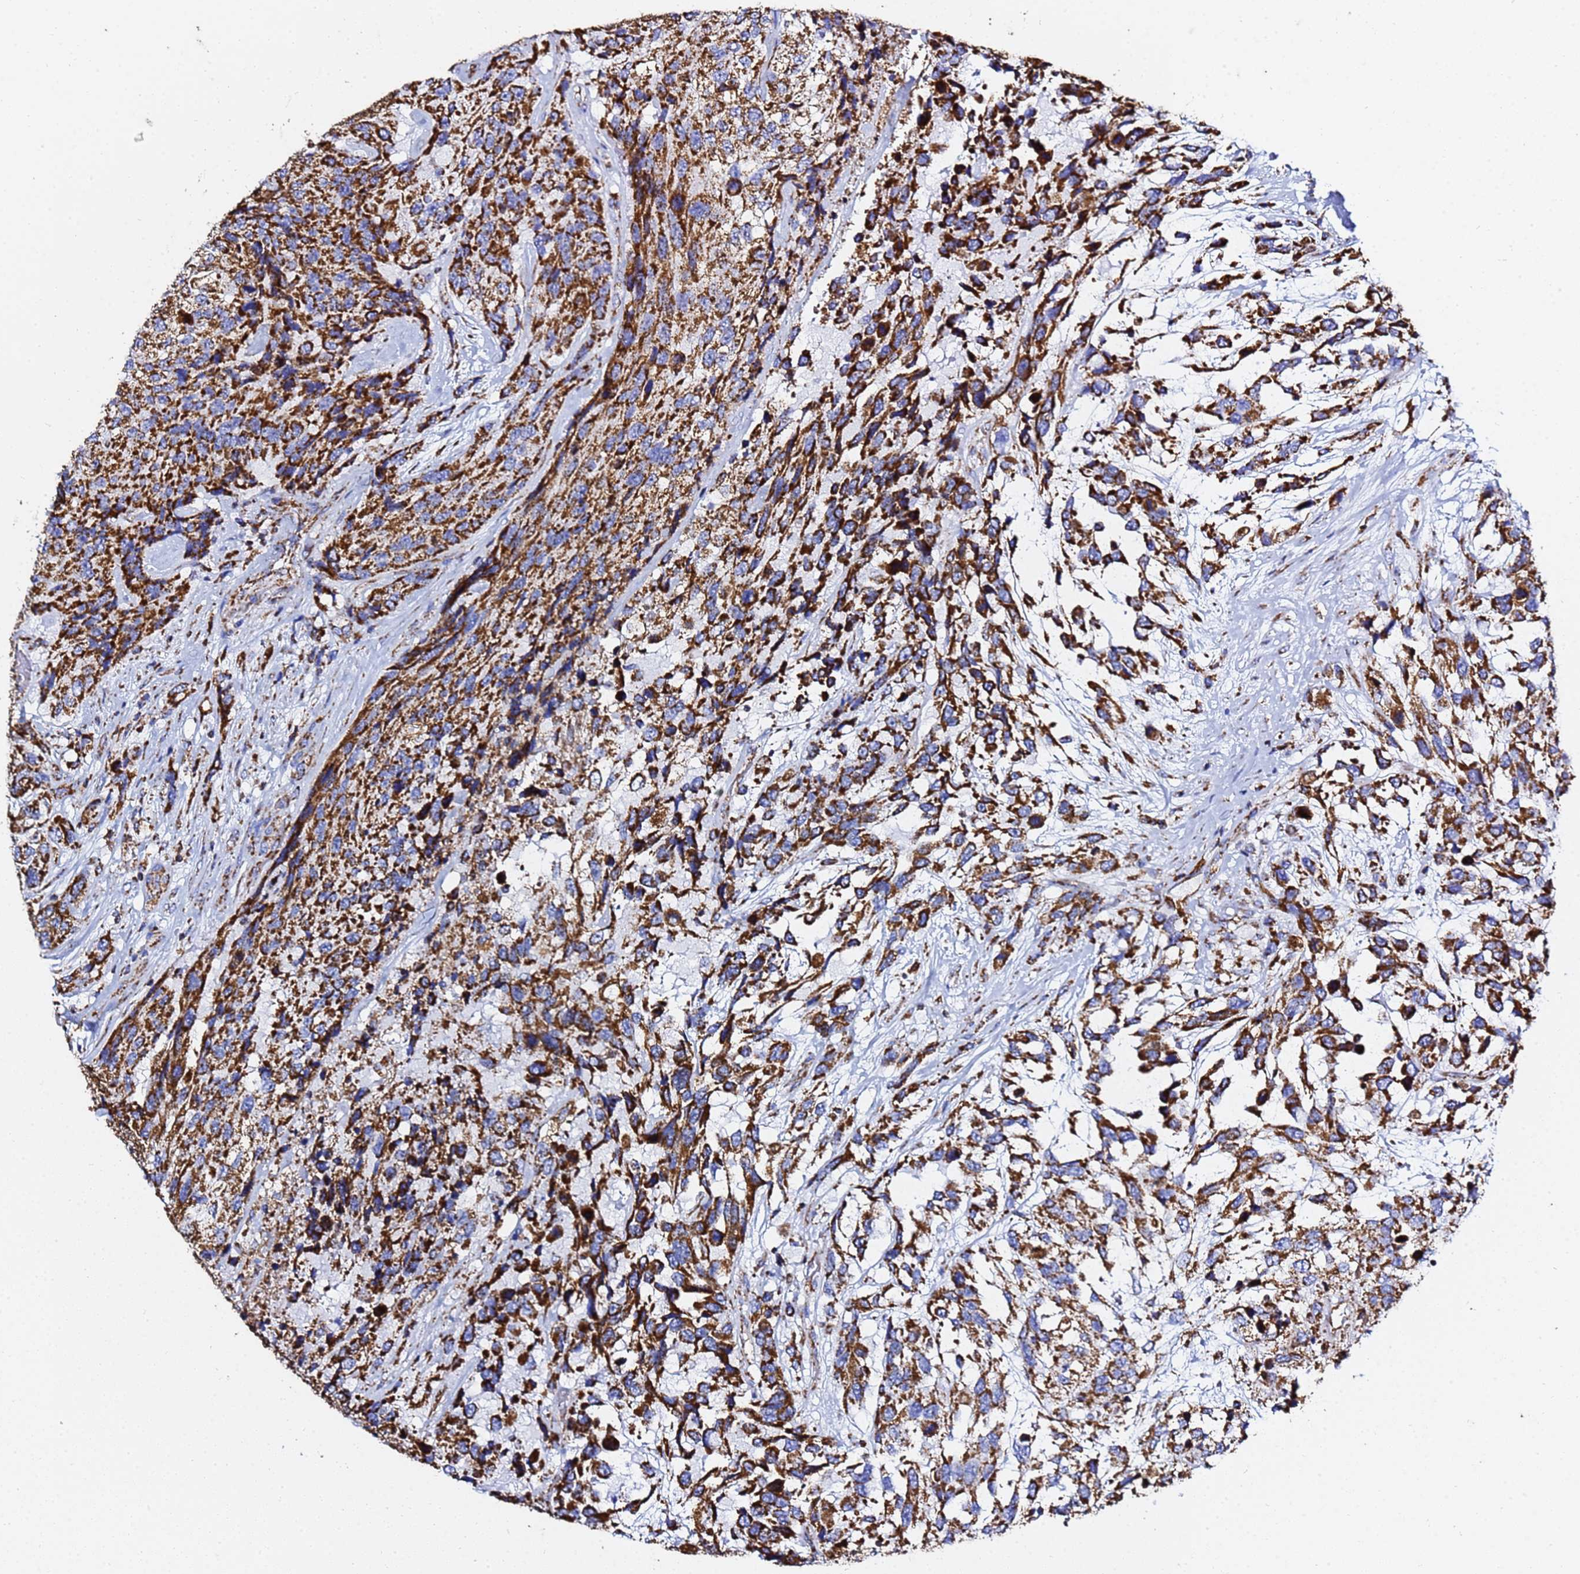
{"staining": {"intensity": "strong", "quantity": ">75%", "location": "cytoplasmic/membranous"}, "tissue": "urothelial cancer", "cell_type": "Tumor cells", "image_type": "cancer", "snomed": [{"axis": "morphology", "description": "Urothelial carcinoma, High grade"}, {"axis": "topography", "description": "Urinary bladder"}], "caption": "Immunohistochemistry (IHC) image of human urothelial cancer stained for a protein (brown), which reveals high levels of strong cytoplasmic/membranous expression in about >75% of tumor cells.", "gene": "PHB2", "patient": {"sex": "female", "age": 70}}